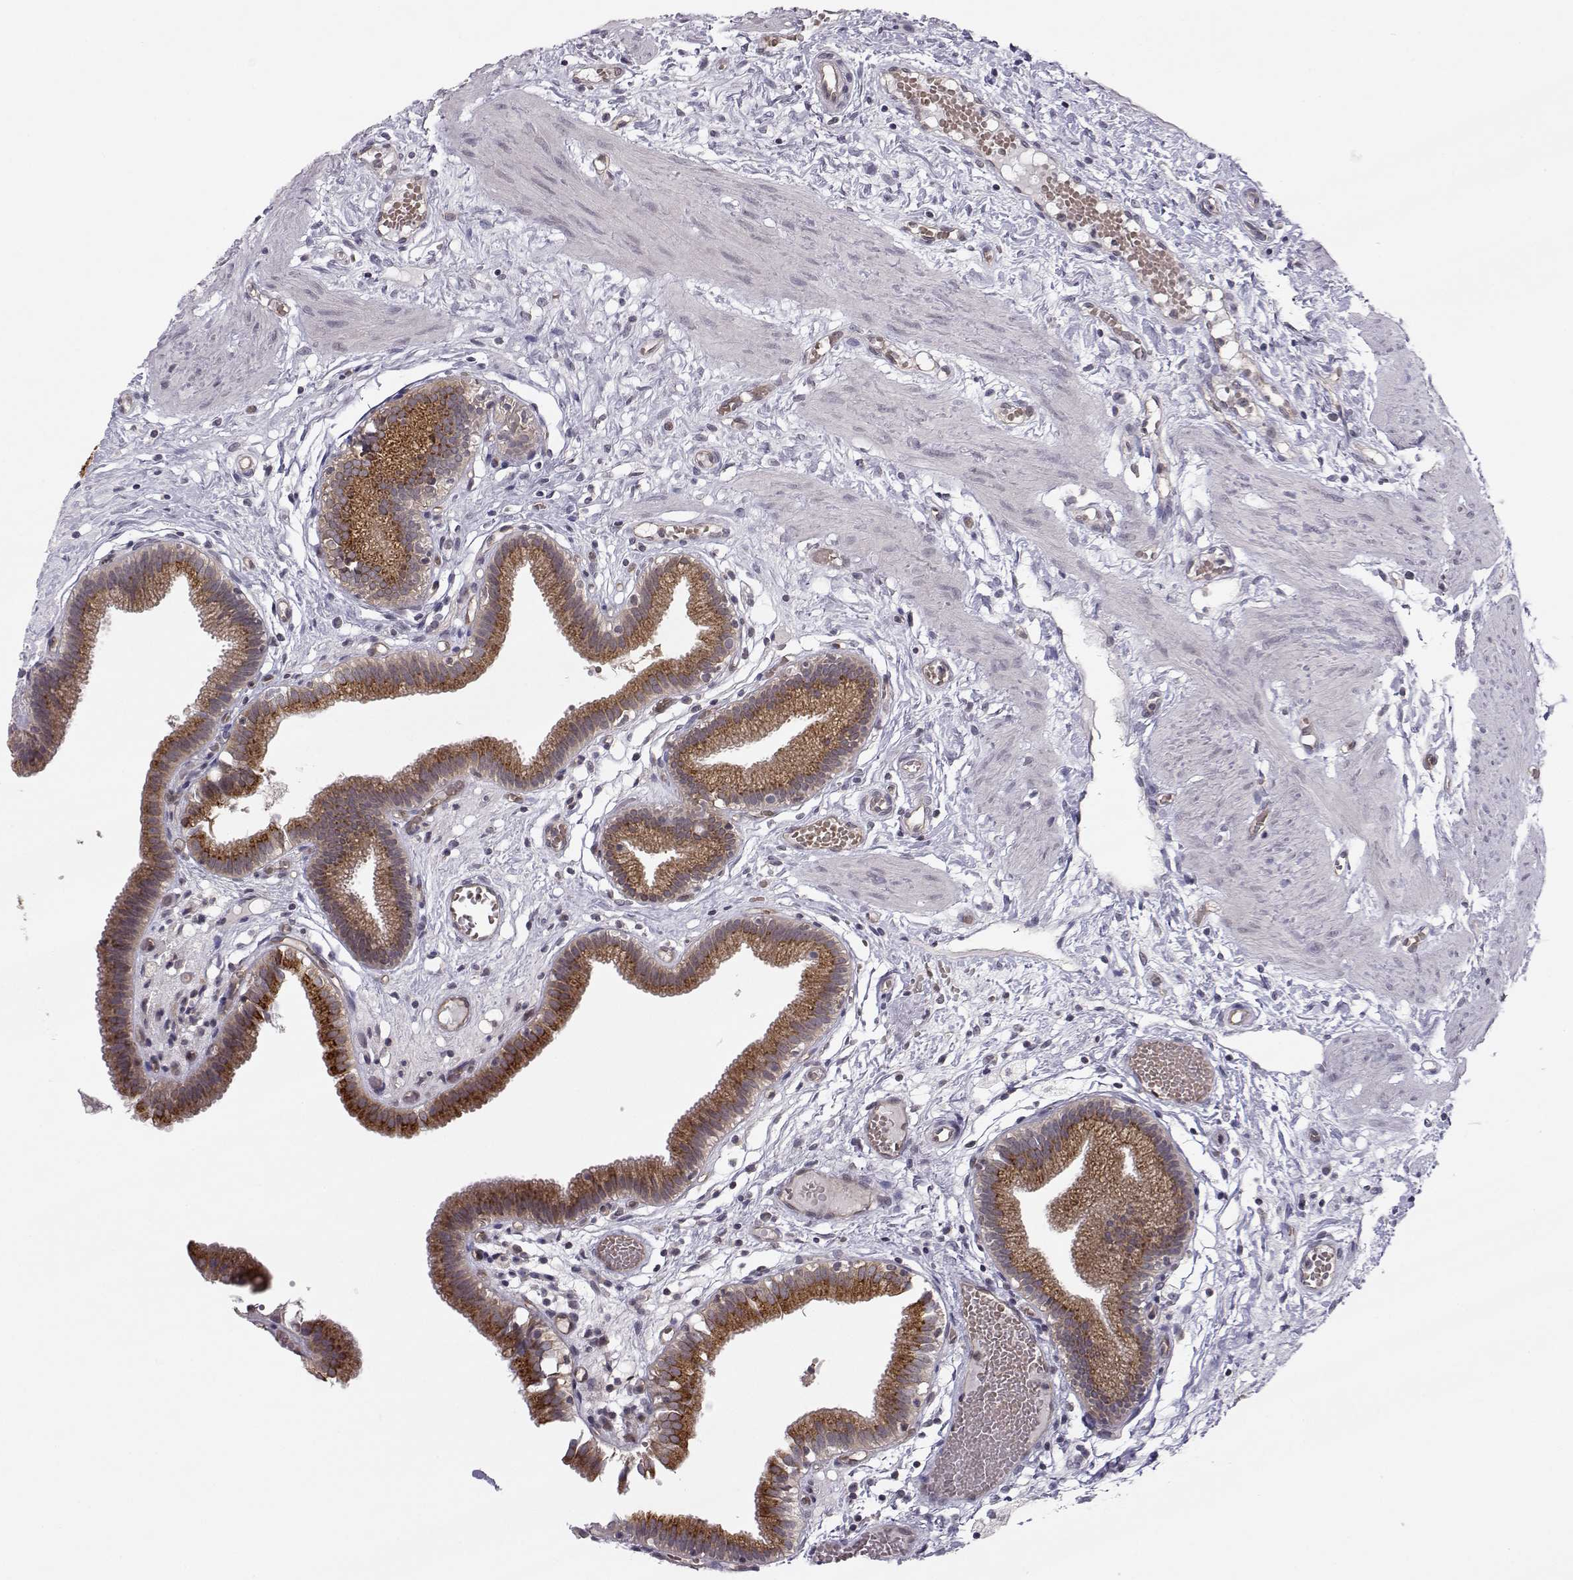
{"staining": {"intensity": "strong", "quantity": ">75%", "location": "cytoplasmic/membranous"}, "tissue": "gallbladder", "cell_type": "Glandular cells", "image_type": "normal", "snomed": [{"axis": "morphology", "description": "Normal tissue, NOS"}, {"axis": "topography", "description": "Gallbladder"}], "caption": "Immunohistochemical staining of unremarkable gallbladder exhibits high levels of strong cytoplasmic/membranous expression in about >75% of glandular cells. The staining was performed using DAB (3,3'-diaminobenzidine) to visualize the protein expression in brown, while the nuclei were stained in blue with hematoxylin (Magnification: 20x).", "gene": "KIF13B", "patient": {"sex": "female", "age": 24}}